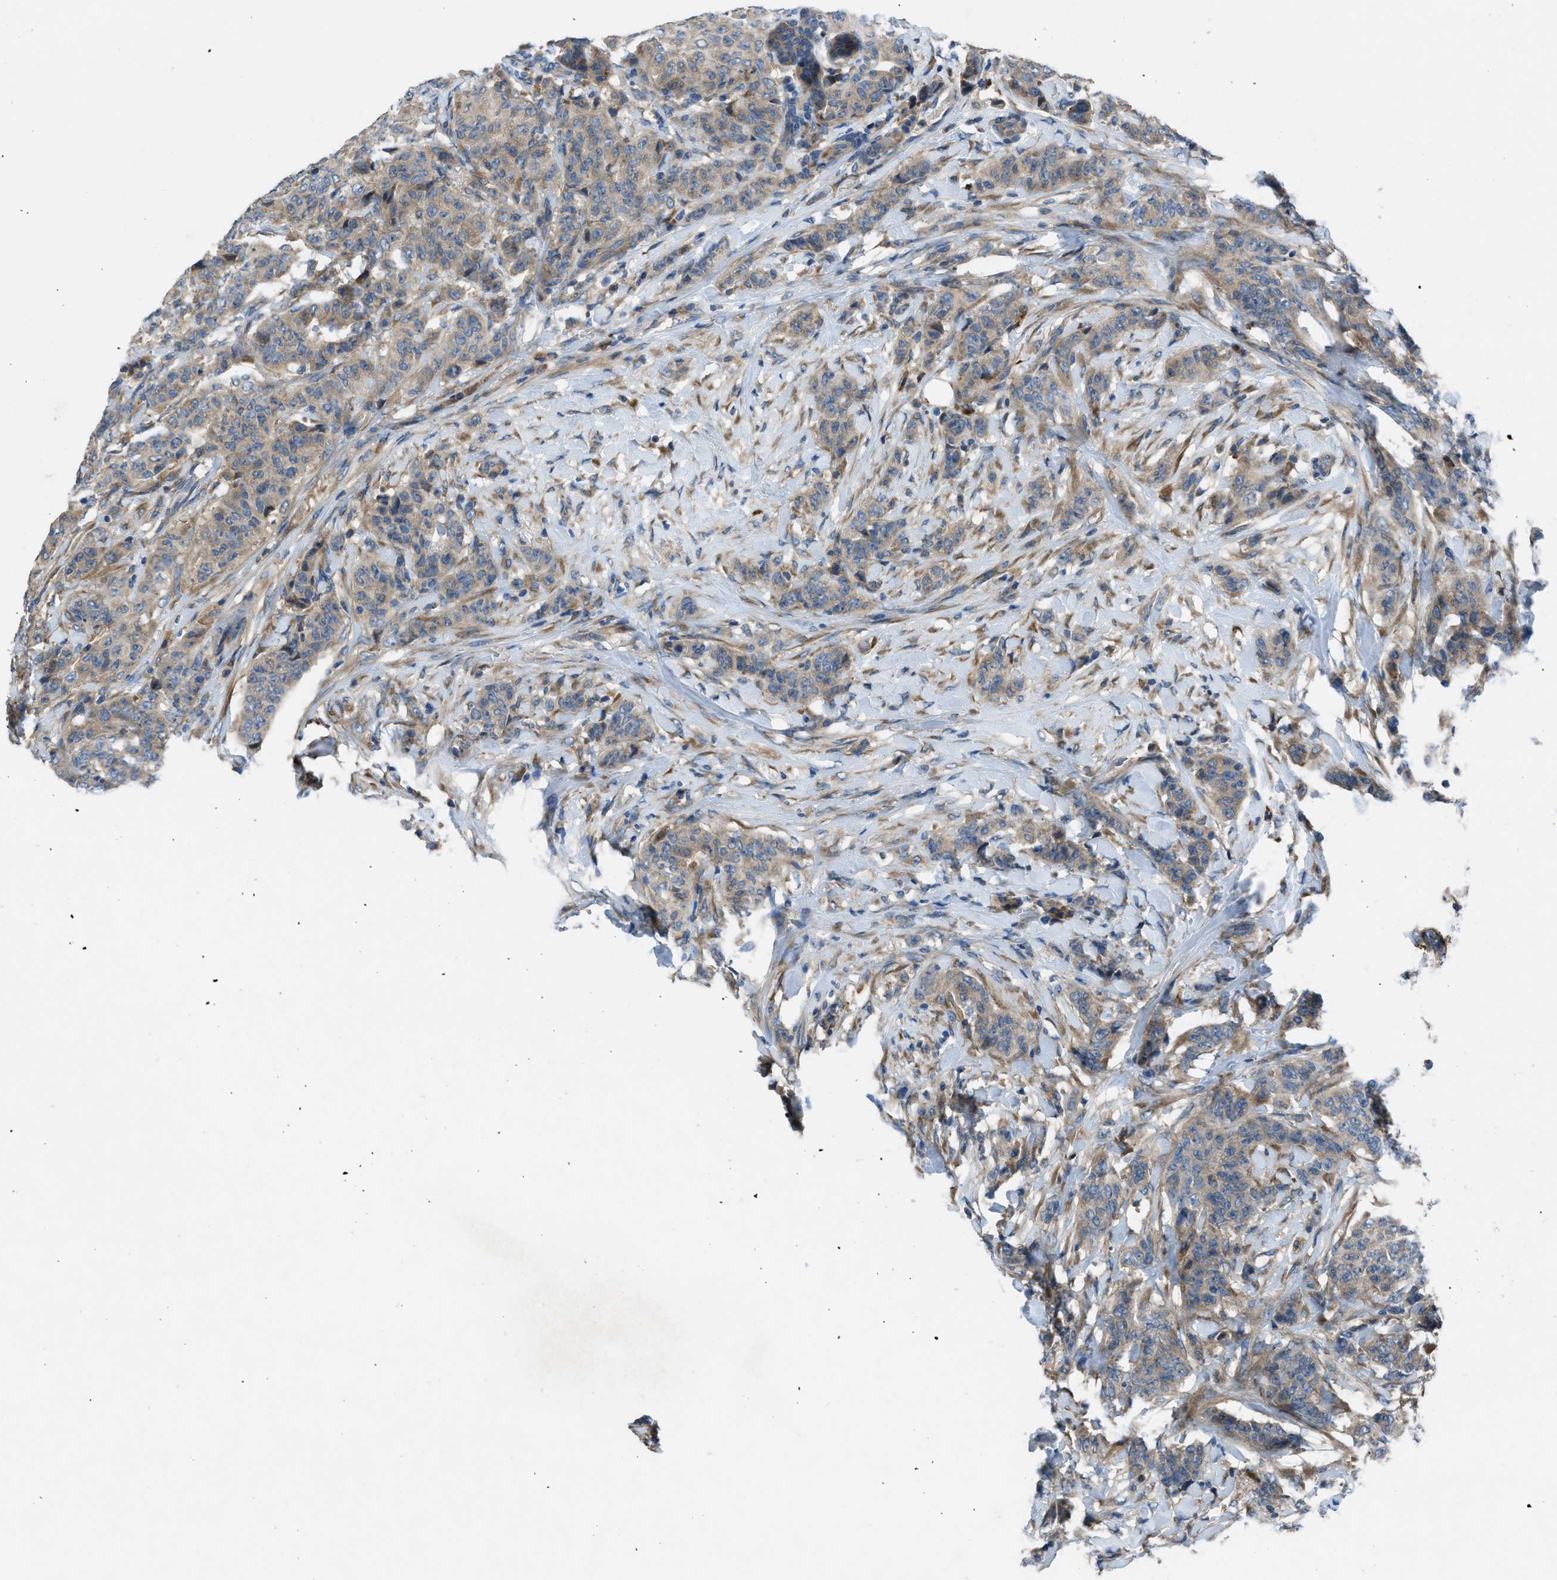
{"staining": {"intensity": "weak", "quantity": ">75%", "location": "cytoplasmic/membranous"}, "tissue": "breast cancer", "cell_type": "Tumor cells", "image_type": "cancer", "snomed": [{"axis": "morphology", "description": "Normal tissue, NOS"}, {"axis": "morphology", "description": "Duct carcinoma"}, {"axis": "topography", "description": "Breast"}], "caption": "Invasive ductal carcinoma (breast) stained for a protein (brown) reveals weak cytoplasmic/membranous positive positivity in about >75% of tumor cells.", "gene": "MAP3K20", "patient": {"sex": "female", "age": 40}}